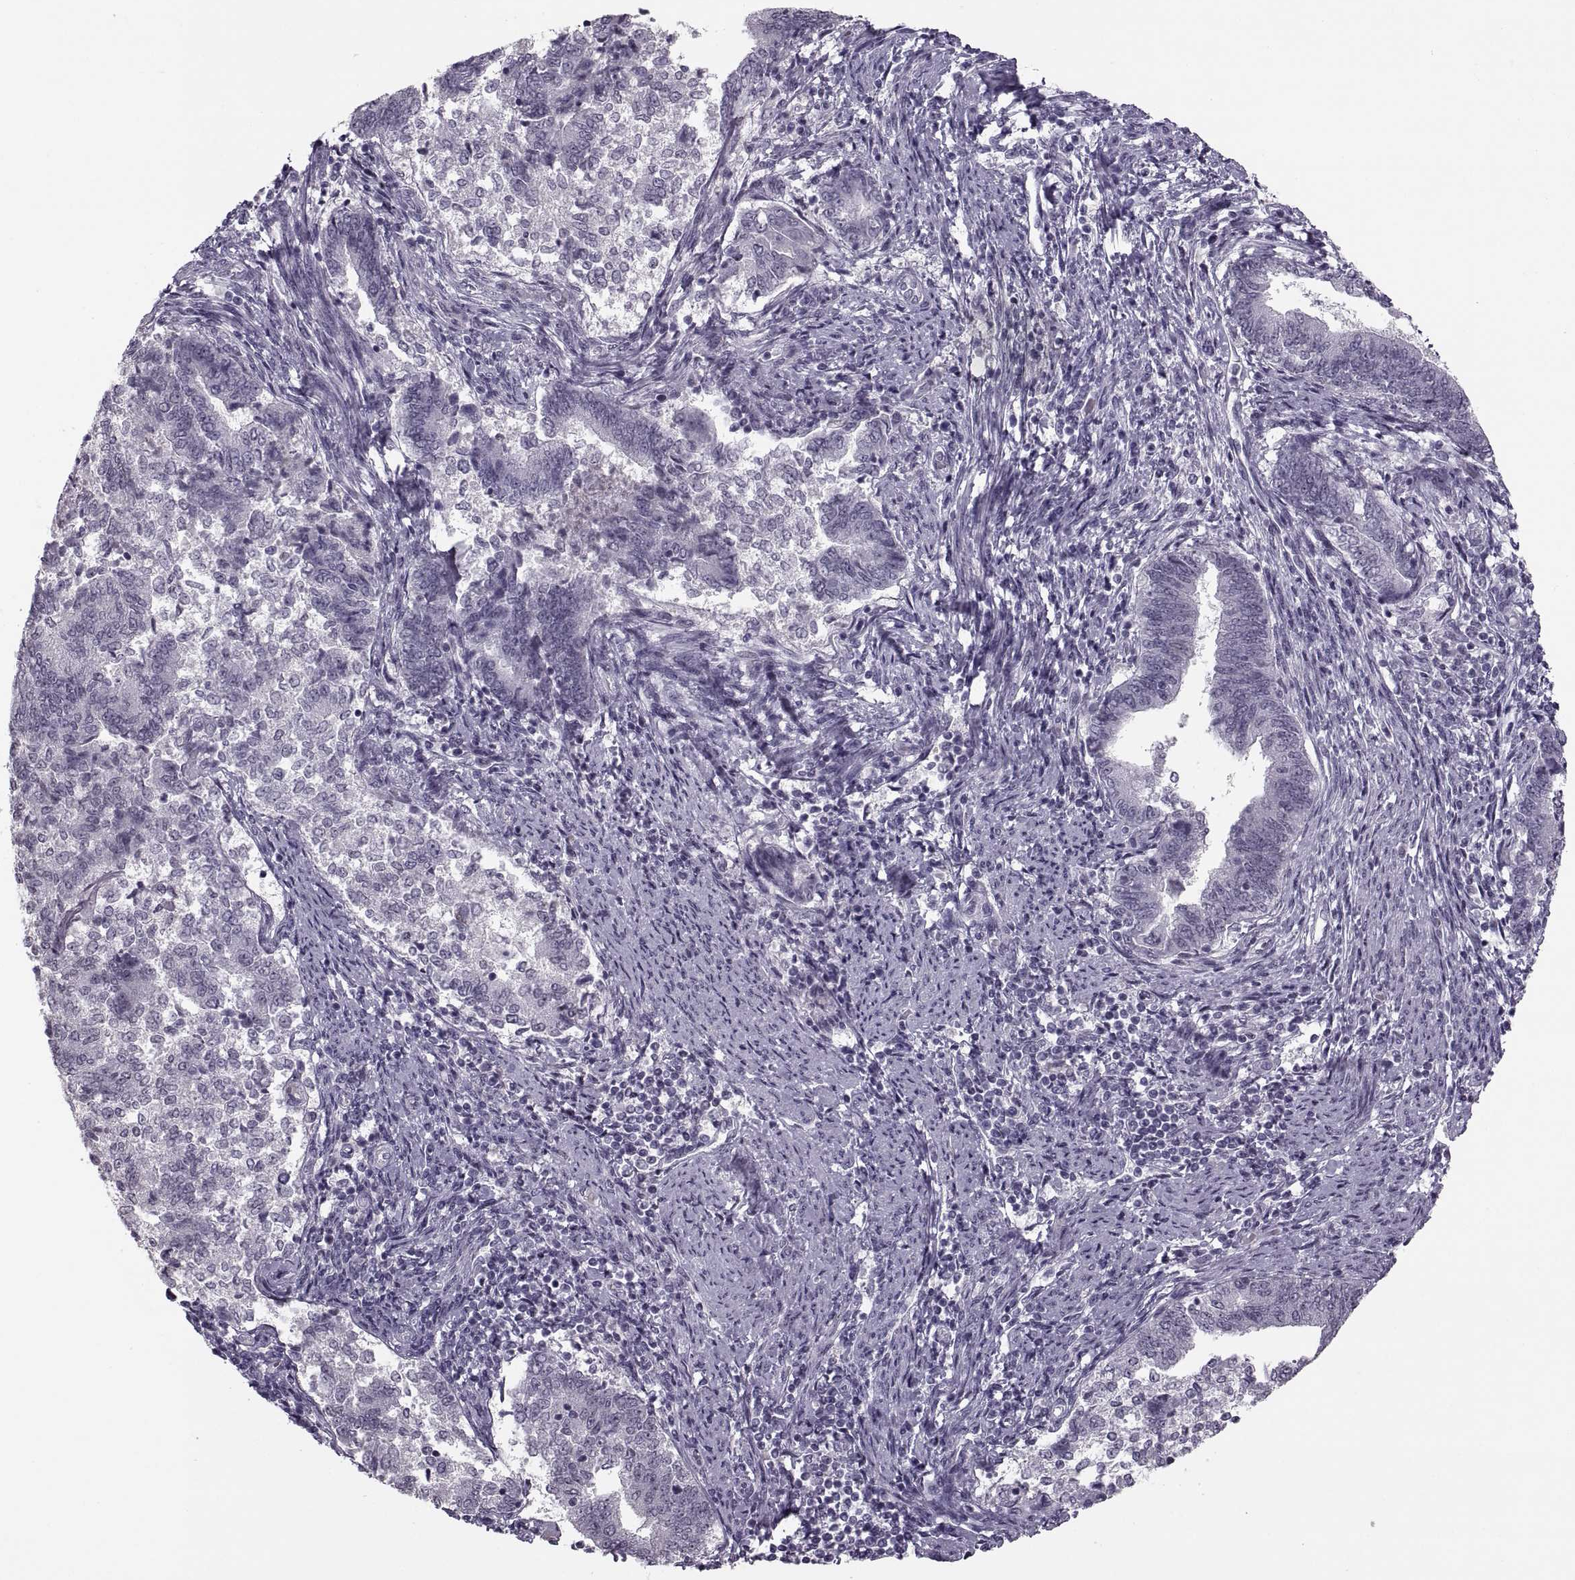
{"staining": {"intensity": "negative", "quantity": "none", "location": "none"}, "tissue": "endometrial cancer", "cell_type": "Tumor cells", "image_type": "cancer", "snomed": [{"axis": "morphology", "description": "Adenocarcinoma, NOS"}, {"axis": "topography", "description": "Endometrium"}], "caption": "Tumor cells are negative for brown protein staining in endometrial adenocarcinoma. (IHC, brightfield microscopy, high magnification).", "gene": "PAGE5", "patient": {"sex": "female", "age": 65}}